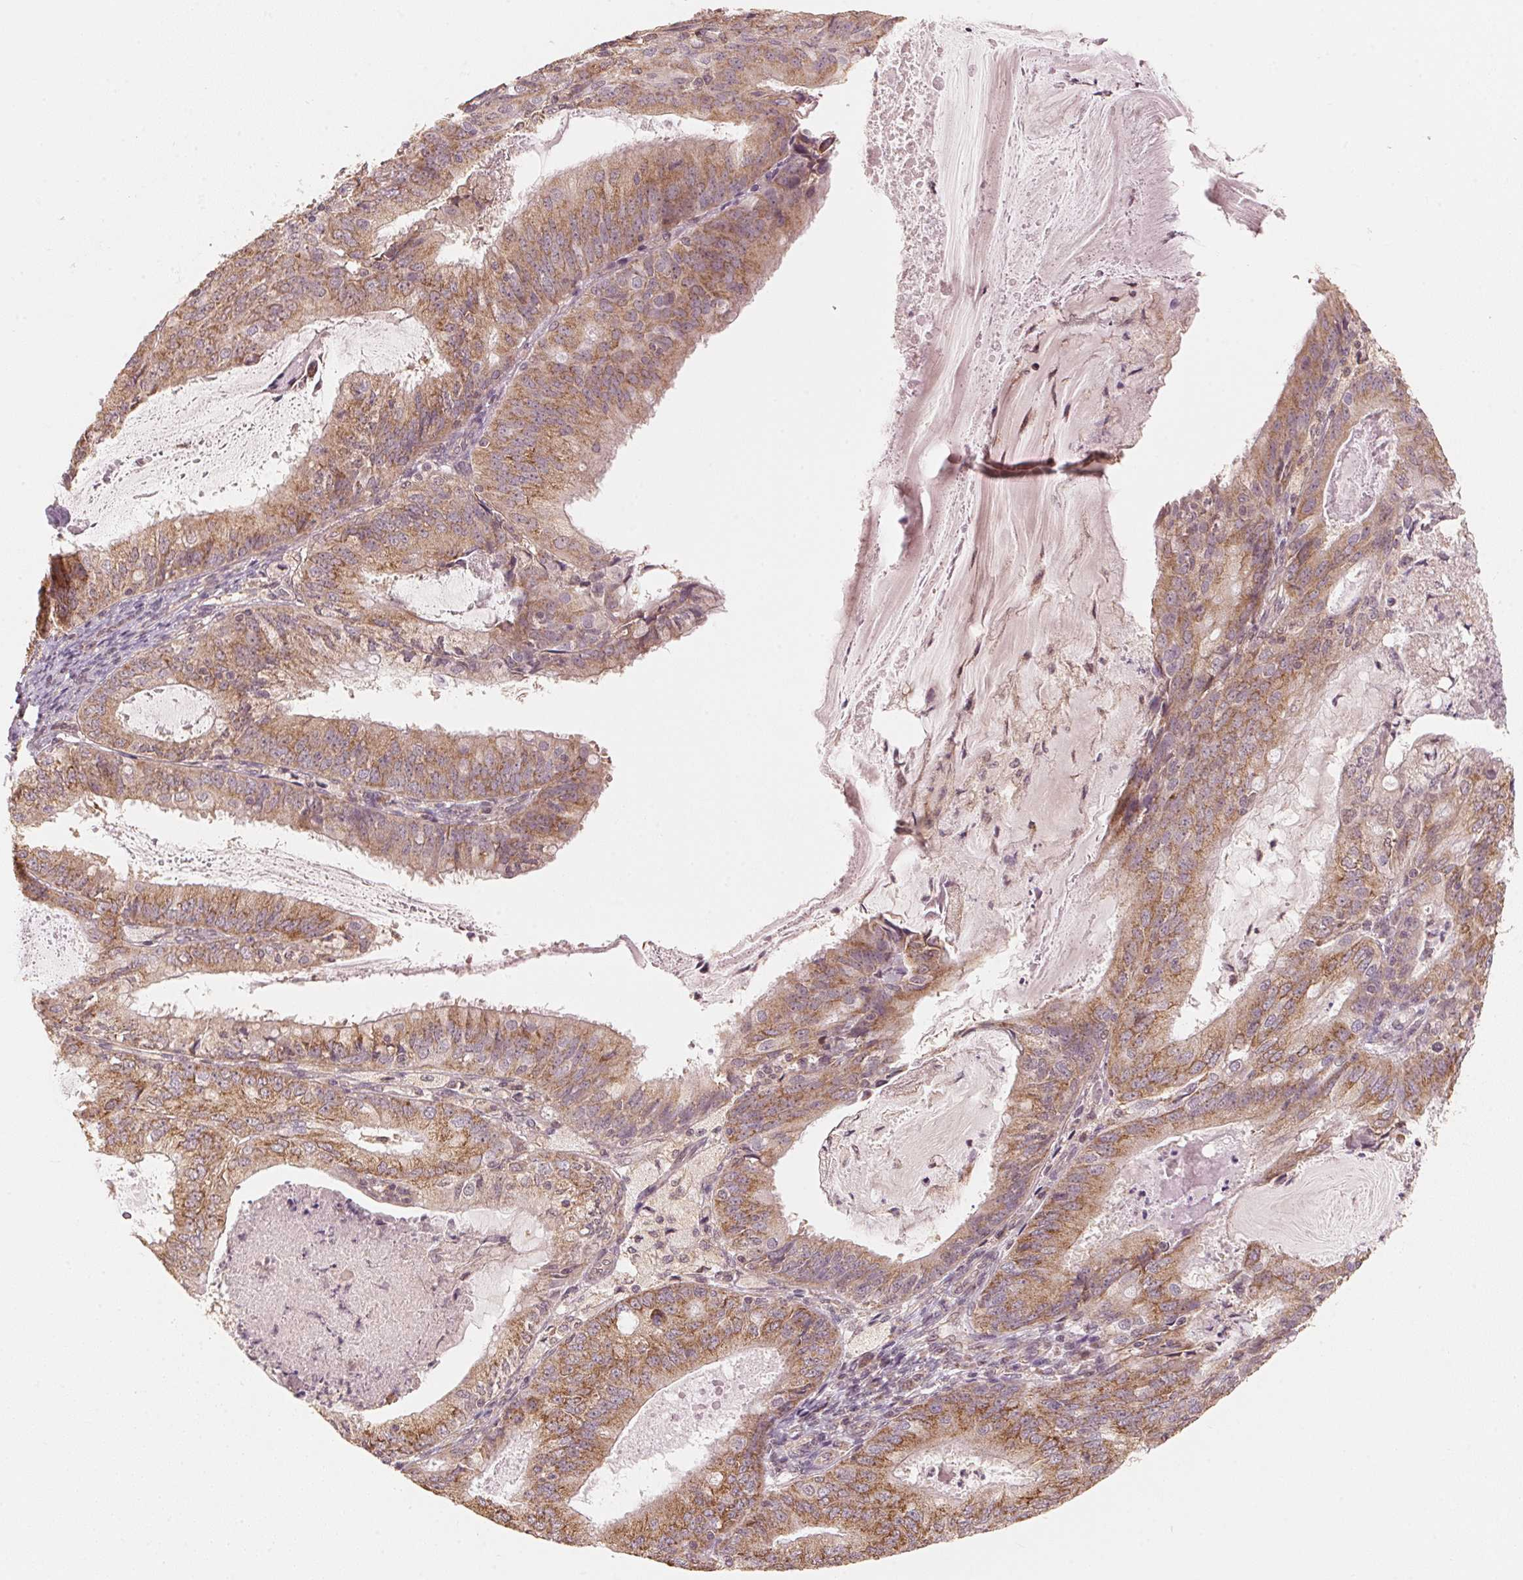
{"staining": {"intensity": "moderate", "quantity": ">75%", "location": "cytoplasmic/membranous"}, "tissue": "endometrial cancer", "cell_type": "Tumor cells", "image_type": "cancer", "snomed": [{"axis": "morphology", "description": "Adenocarcinoma, NOS"}, {"axis": "topography", "description": "Endometrium"}], "caption": "Protein positivity by IHC displays moderate cytoplasmic/membranous positivity in approximately >75% of tumor cells in adenocarcinoma (endometrial). The protein of interest is stained brown, and the nuclei are stained in blue (DAB (3,3'-diaminobenzidine) IHC with brightfield microscopy, high magnification).", "gene": "C2orf73", "patient": {"sex": "female", "age": 57}}